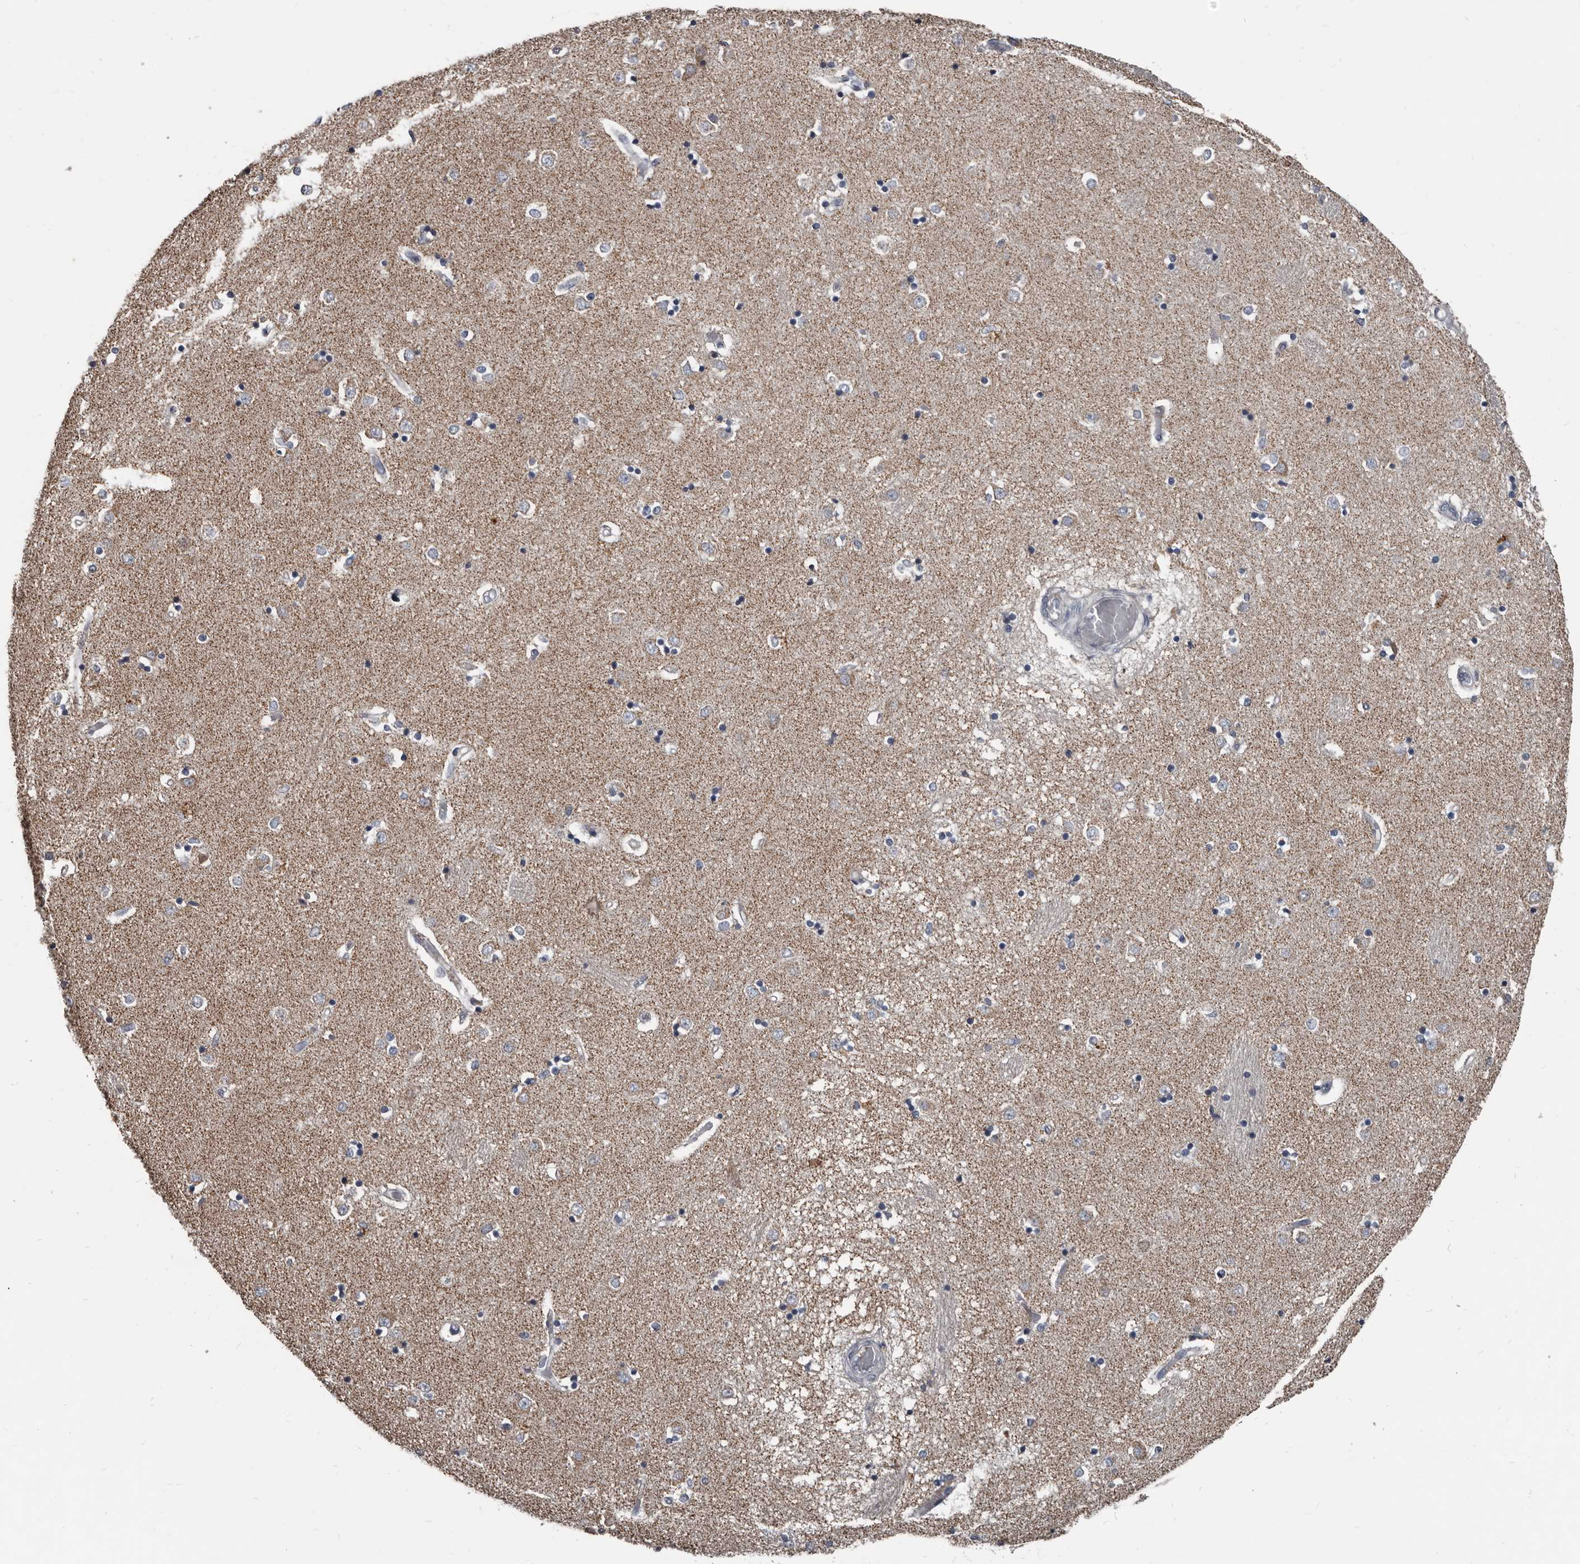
{"staining": {"intensity": "weak", "quantity": "<25%", "location": "cytoplasmic/membranous"}, "tissue": "caudate", "cell_type": "Glial cells", "image_type": "normal", "snomed": [{"axis": "morphology", "description": "Normal tissue, NOS"}, {"axis": "topography", "description": "Lateral ventricle wall"}], "caption": "IHC micrograph of benign caudate: human caudate stained with DAB reveals no significant protein staining in glial cells.", "gene": "GREB1", "patient": {"sex": "male", "age": 45}}